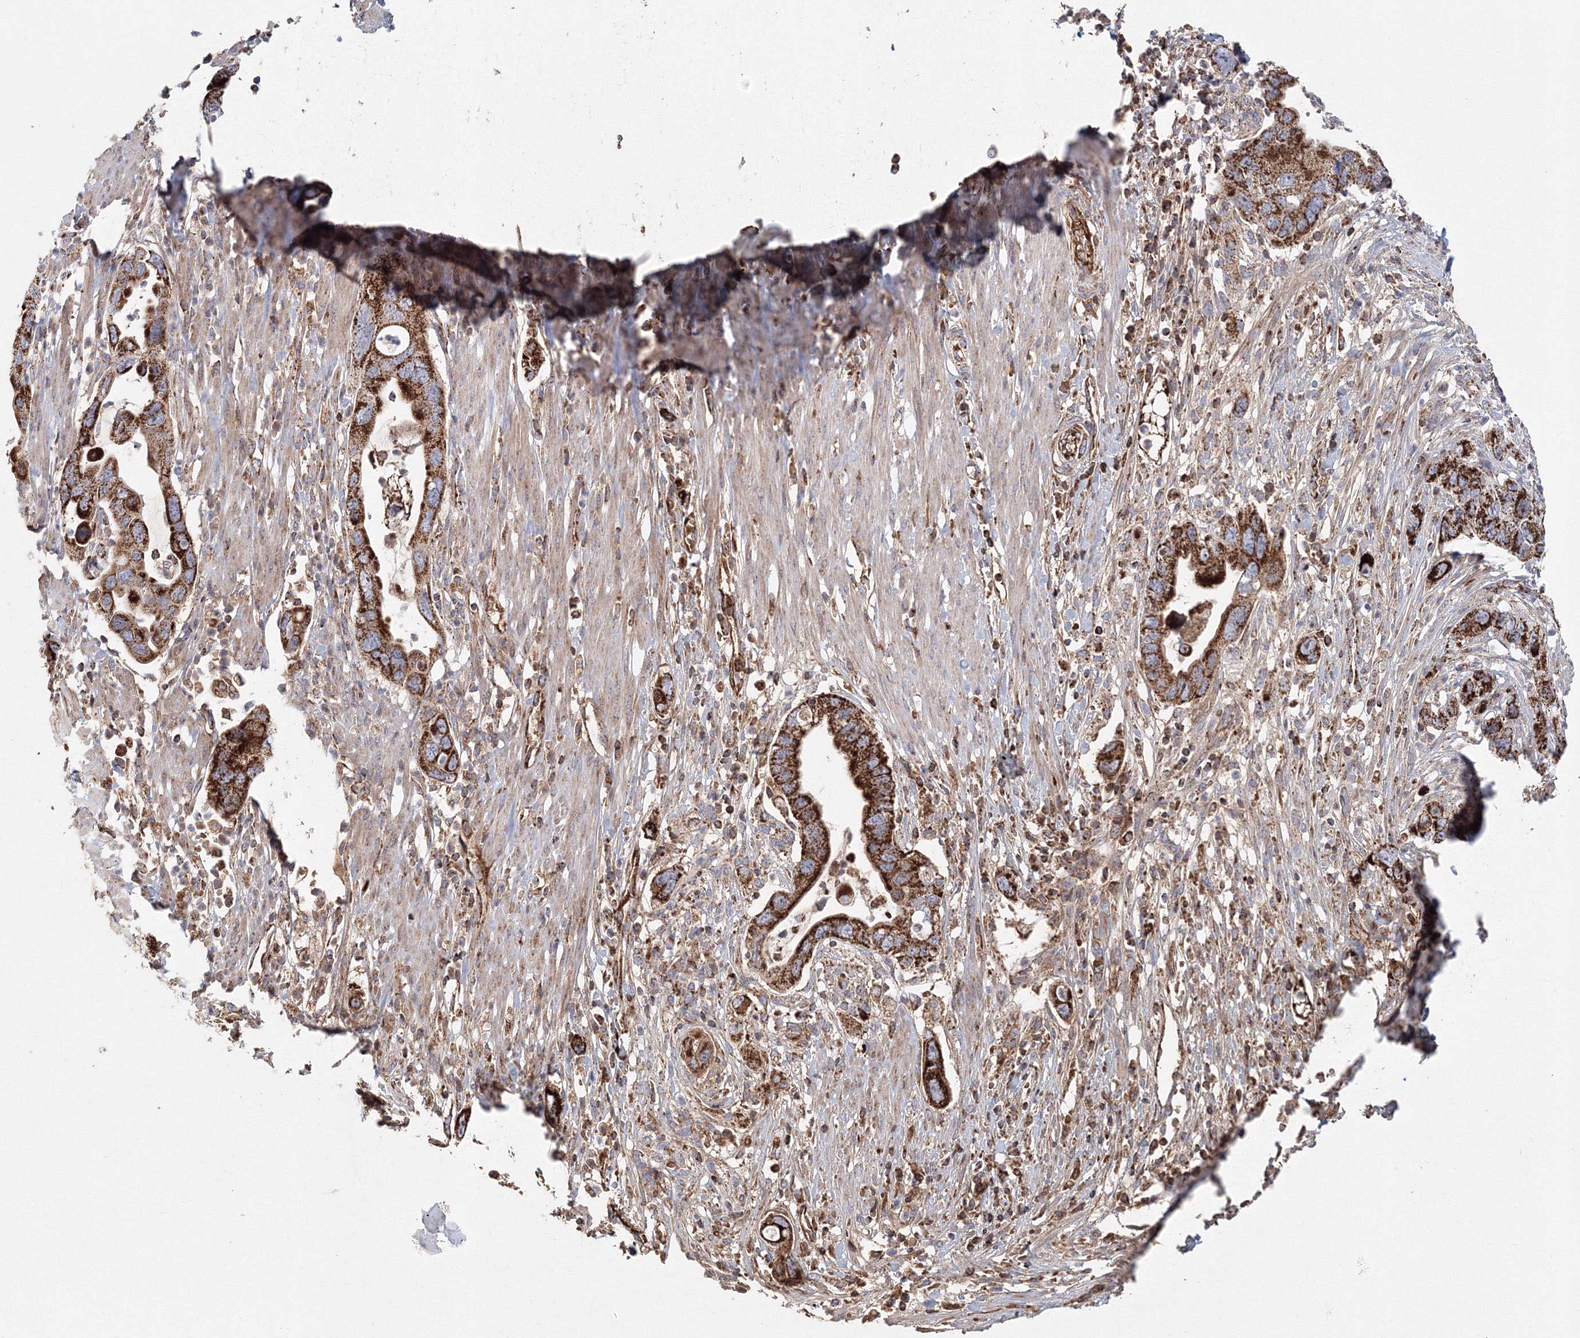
{"staining": {"intensity": "strong", "quantity": ">75%", "location": "cytoplasmic/membranous"}, "tissue": "pancreatic cancer", "cell_type": "Tumor cells", "image_type": "cancer", "snomed": [{"axis": "morphology", "description": "Adenocarcinoma, NOS"}, {"axis": "topography", "description": "Pancreas"}], "caption": "Brown immunohistochemical staining in human adenocarcinoma (pancreatic) demonstrates strong cytoplasmic/membranous positivity in about >75% of tumor cells. (DAB IHC, brown staining for protein, blue staining for nuclei).", "gene": "GRPEL1", "patient": {"sex": "female", "age": 71}}